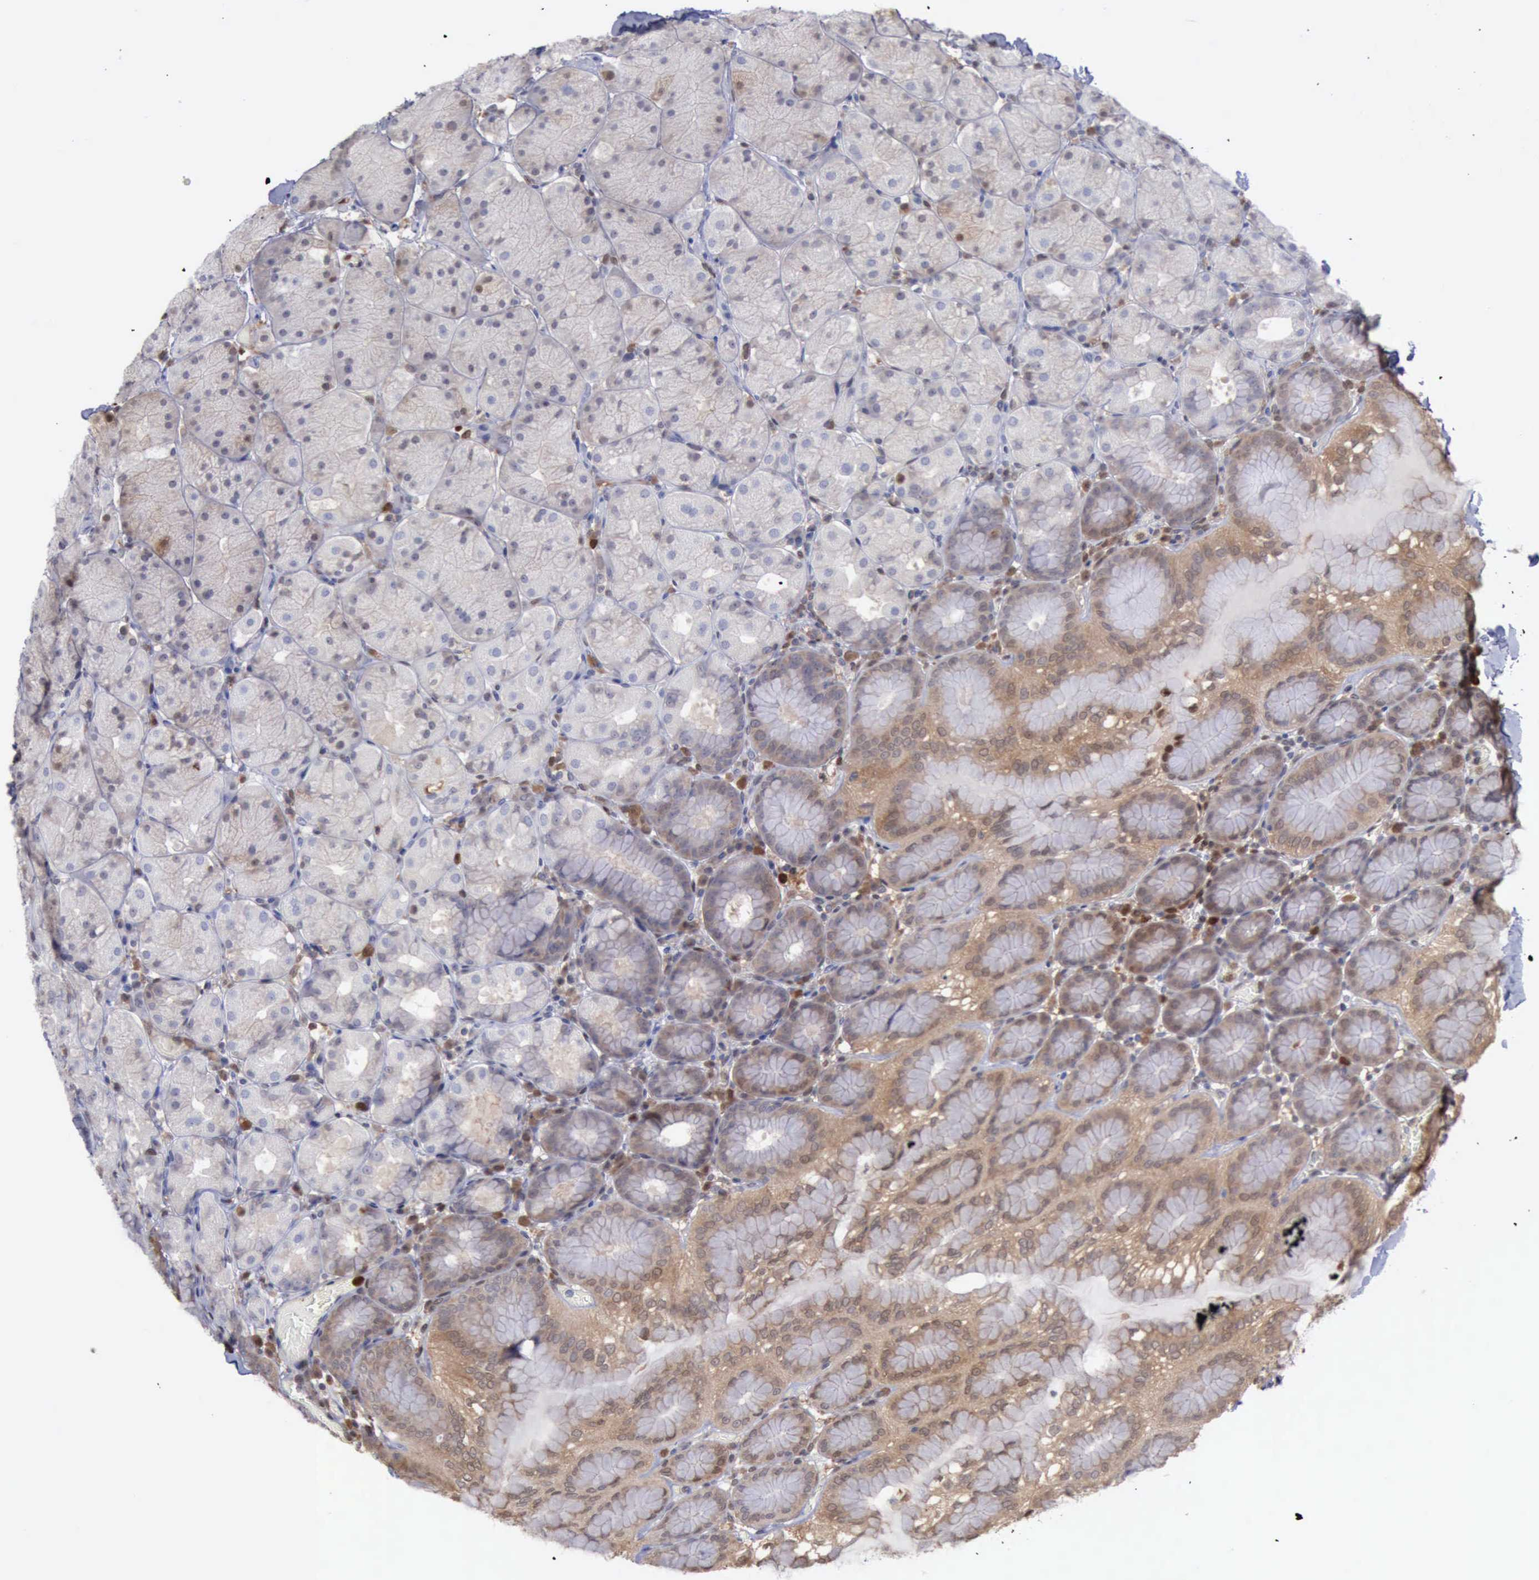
{"staining": {"intensity": "negative", "quantity": "none", "location": "none"}, "tissue": "stomach", "cell_type": "Glandular cells", "image_type": "normal", "snomed": [{"axis": "morphology", "description": "Normal tissue, NOS"}, {"axis": "topography", "description": "Stomach, upper"}, {"axis": "topography", "description": "Stomach"}], "caption": "Immunohistochemistry image of unremarkable human stomach stained for a protein (brown), which shows no positivity in glandular cells.", "gene": "STAT1", "patient": {"sex": "male", "age": 76}}